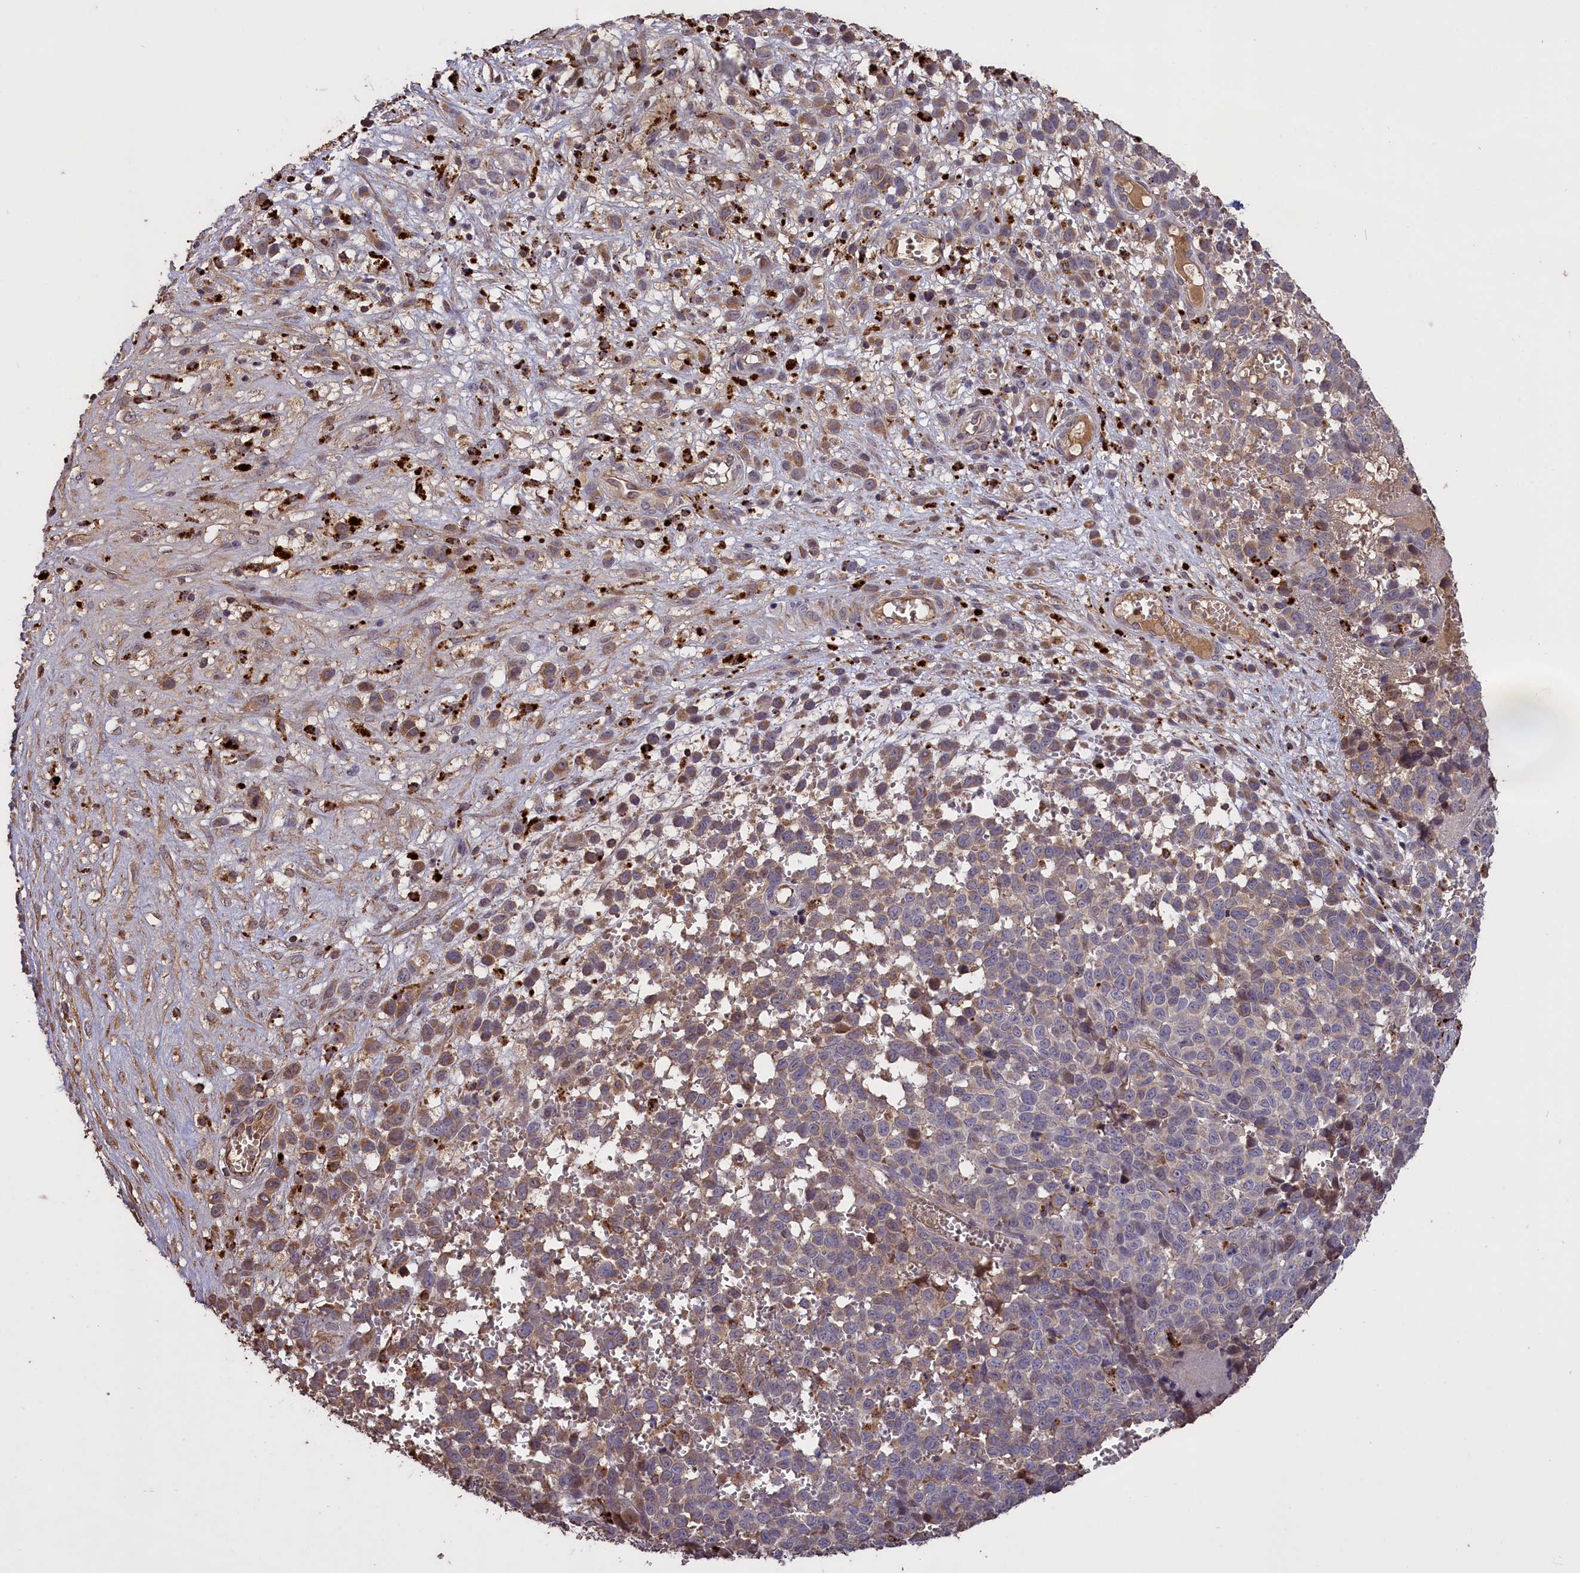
{"staining": {"intensity": "weak", "quantity": "25%-75%", "location": "cytoplasmic/membranous"}, "tissue": "melanoma", "cell_type": "Tumor cells", "image_type": "cancer", "snomed": [{"axis": "morphology", "description": "Malignant melanoma, NOS"}, {"axis": "topography", "description": "Nose, NOS"}], "caption": "Tumor cells display weak cytoplasmic/membranous positivity in approximately 25%-75% of cells in melanoma.", "gene": "CLRN2", "patient": {"sex": "female", "age": 48}}